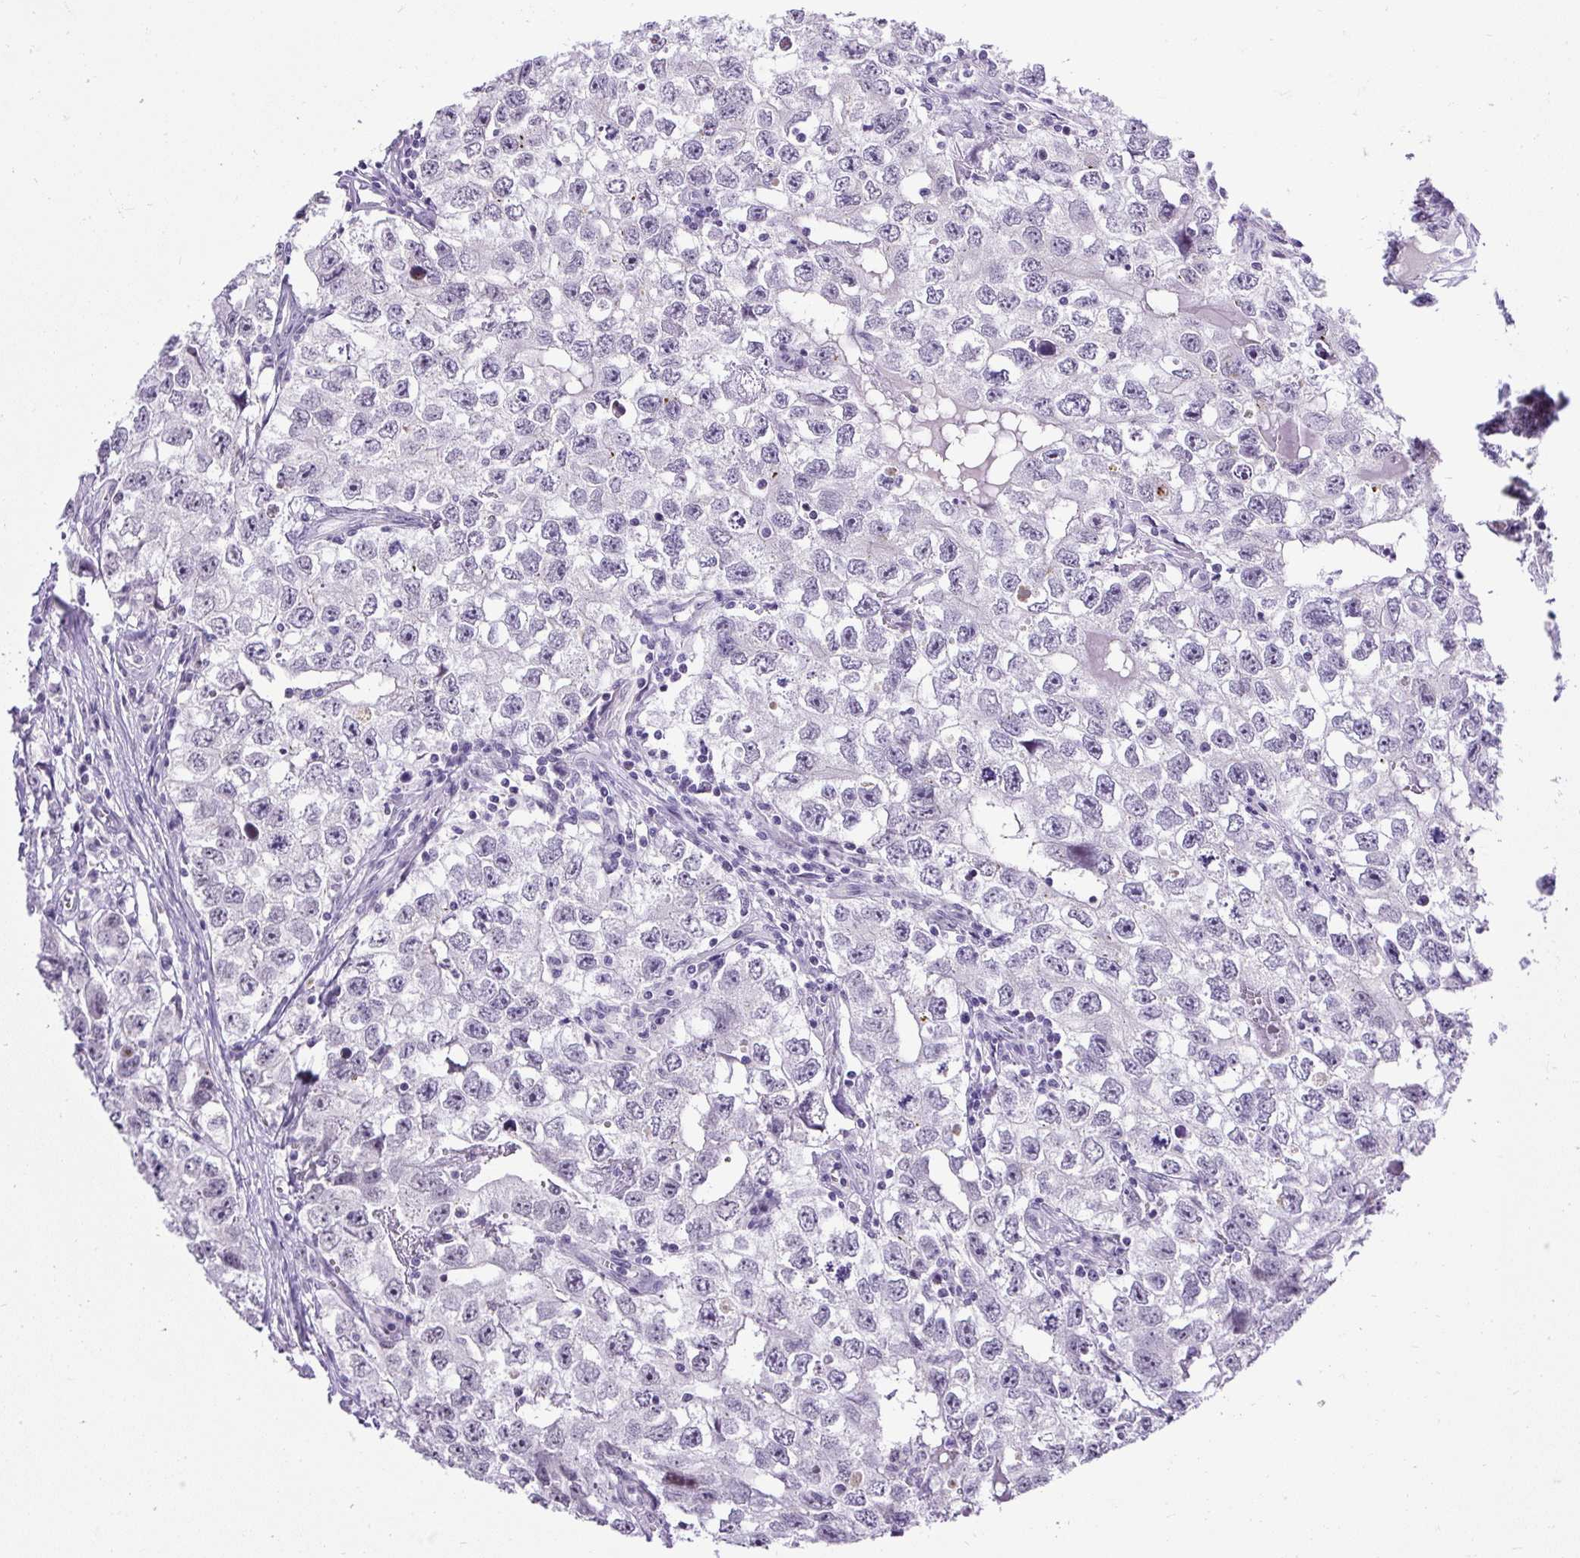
{"staining": {"intensity": "weak", "quantity": "<25%", "location": "cytoplasmic/membranous"}, "tissue": "testis cancer", "cell_type": "Tumor cells", "image_type": "cancer", "snomed": [{"axis": "morphology", "description": "Seminoma, NOS"}, {"axis": "morphology", "description": "Carcinoma, Embryonal, NOS"}, {"axis": "topography", "description": "Testis"}], "caption": "Tumor cells show no significant staining in testis cancer. Nuclei are stained in blue.", "gene": "WNT10B", "patient": {"sex": "male", "age": 43}}